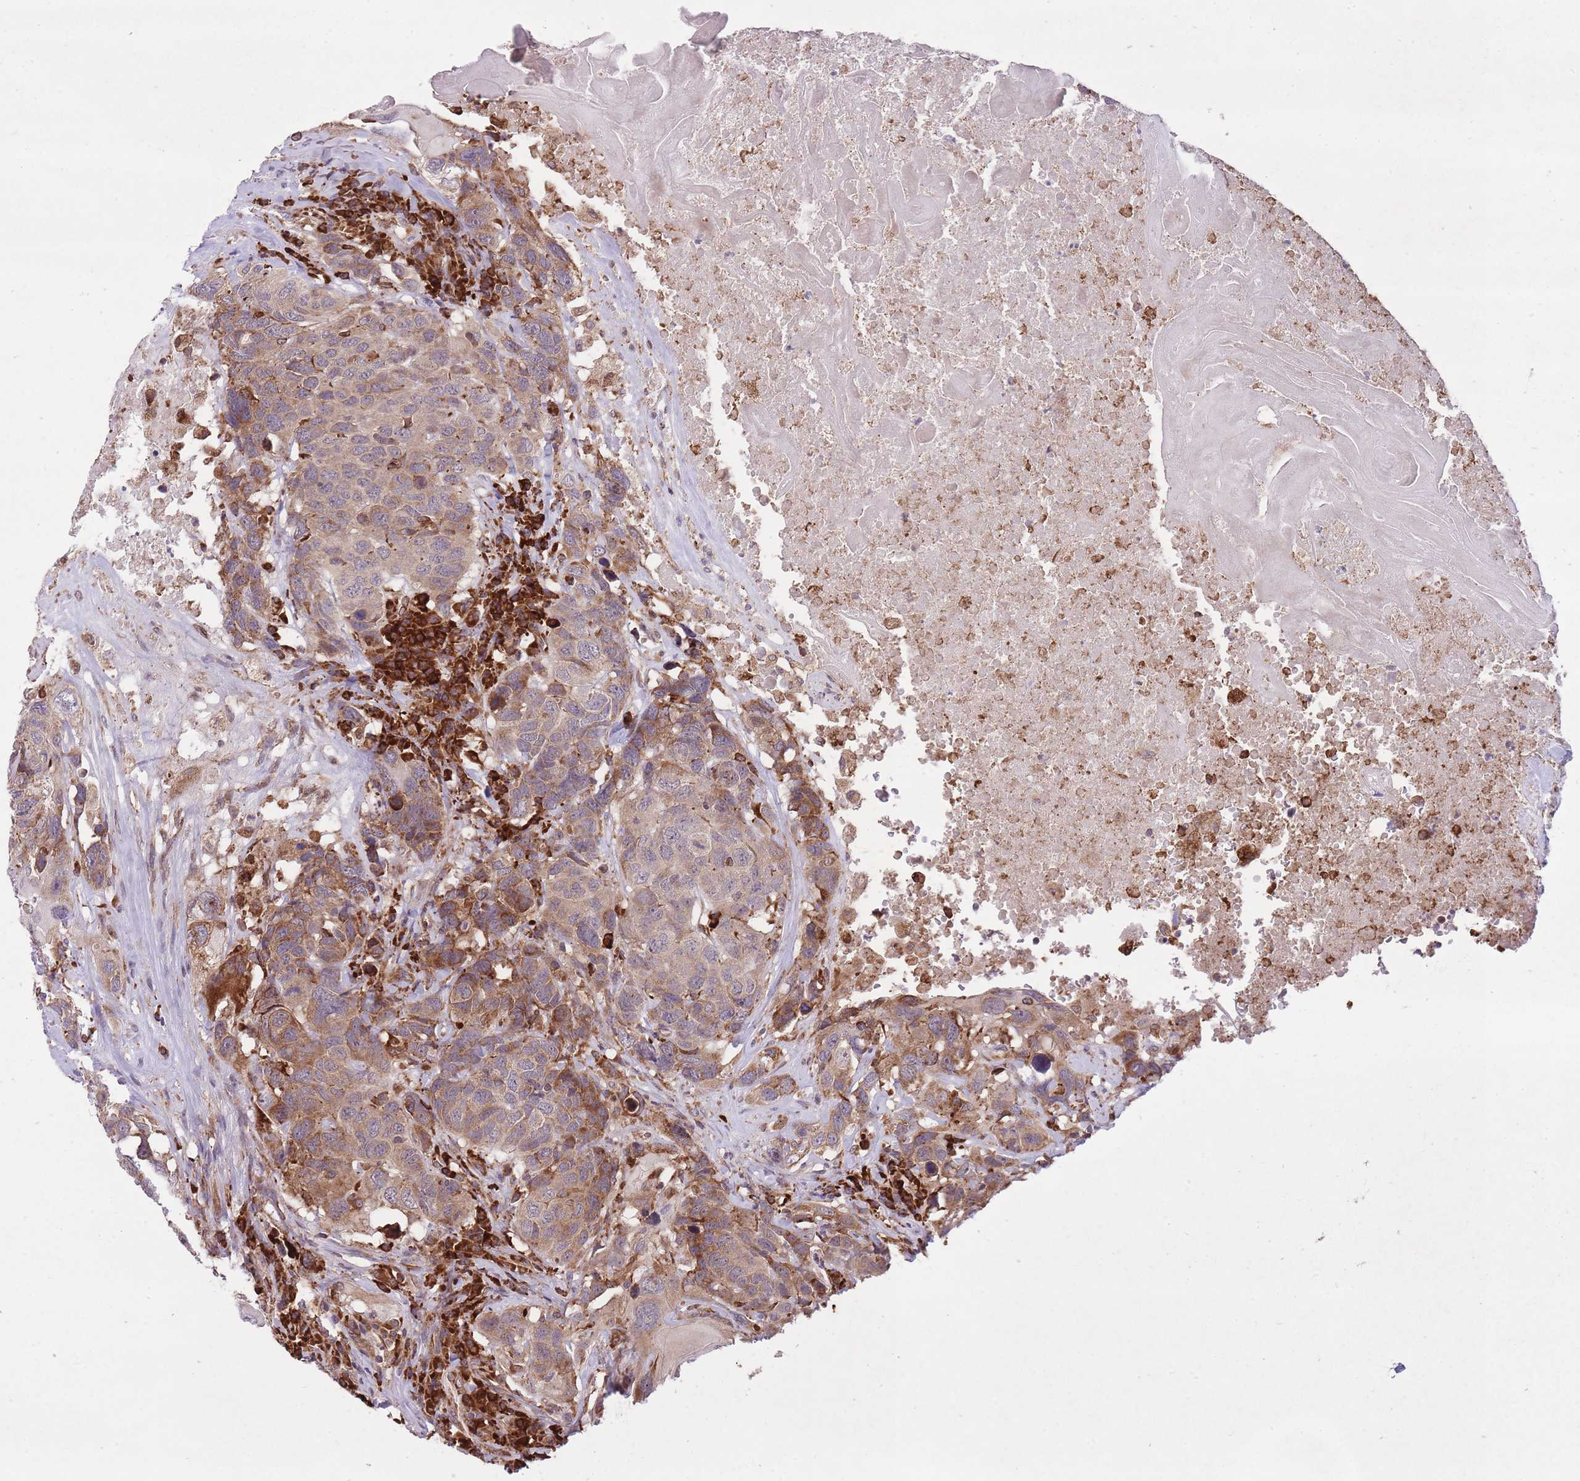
{"staining": {"intensity": "moderate", "quantity": ">75%", "location": "cytoplasmic/membranous"}, "tissue": "head and neck cancer", "cell_type": "Tumor cells", "image_type": "cancer", "snomed": [{"axis": "morphology", "description": "Squamous cell carcinoma, NOS"}, {"axis": "topography", "description": "Head-Neck"}], "caption": "Tumor cells demonstrate moderate cytoplasmic/membranous staining in approximately >75% of cells in squamous cell carcinoma (head and neck).", "gene": "TTLL3", "patient": {"sex": "male", "age": 66}}